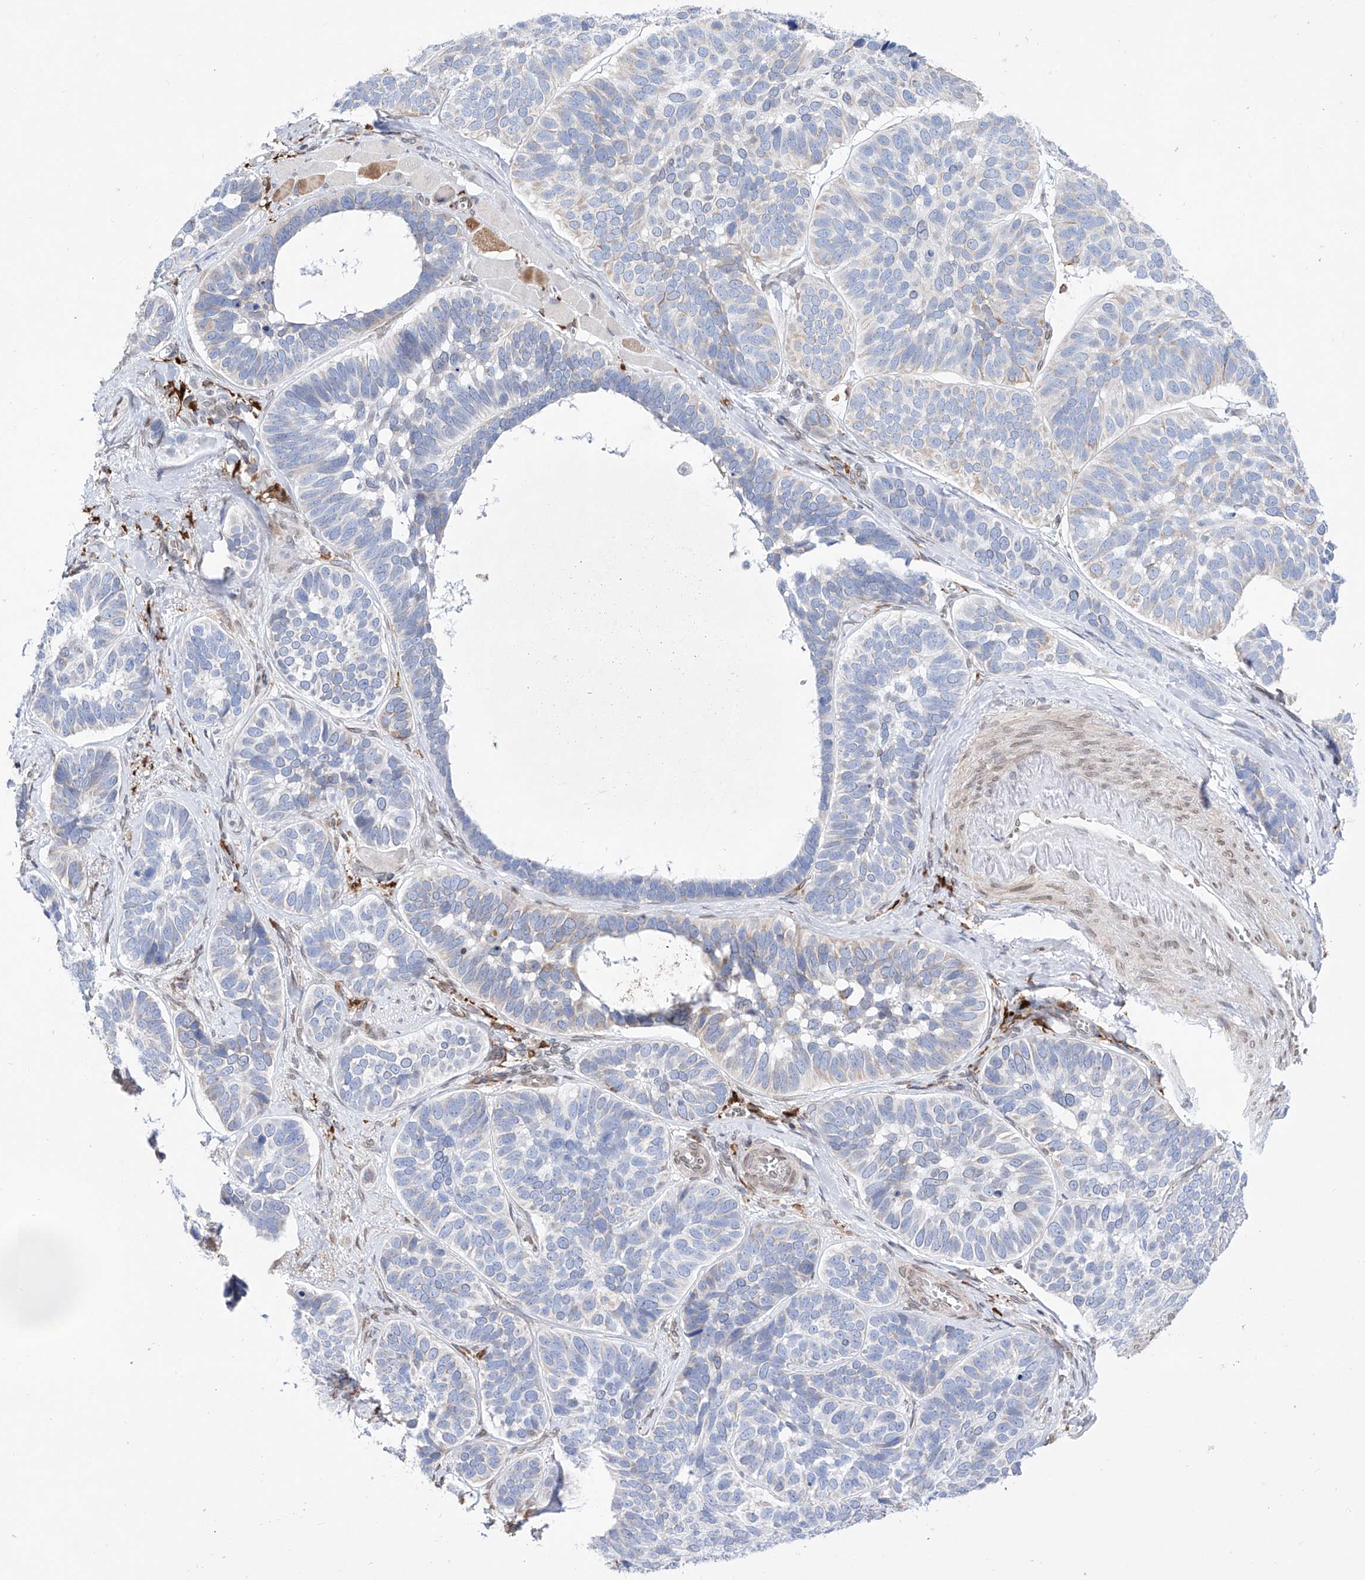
{"staining": {"intensity": "negative", "quantity": "none", "location": "none"}, "tissue": "skin cancer", "cell_type": "Tumor cells", "image_type": "cancer", "snomed": [{"axis": "morphology", "description": "Basal cell carcinoma"}, {"axis": "topography", "description": "Skin"}], "caption": "Protein analysis of basal cell carcinoma (skin) reveals no significant positivity in tumor cells. (DAB (3,3'-diaminobenzidine) IHC with hematoxylin counter stain).", "gene": "LCLAT1", "patient": {"sex": "male", "age": 62}}